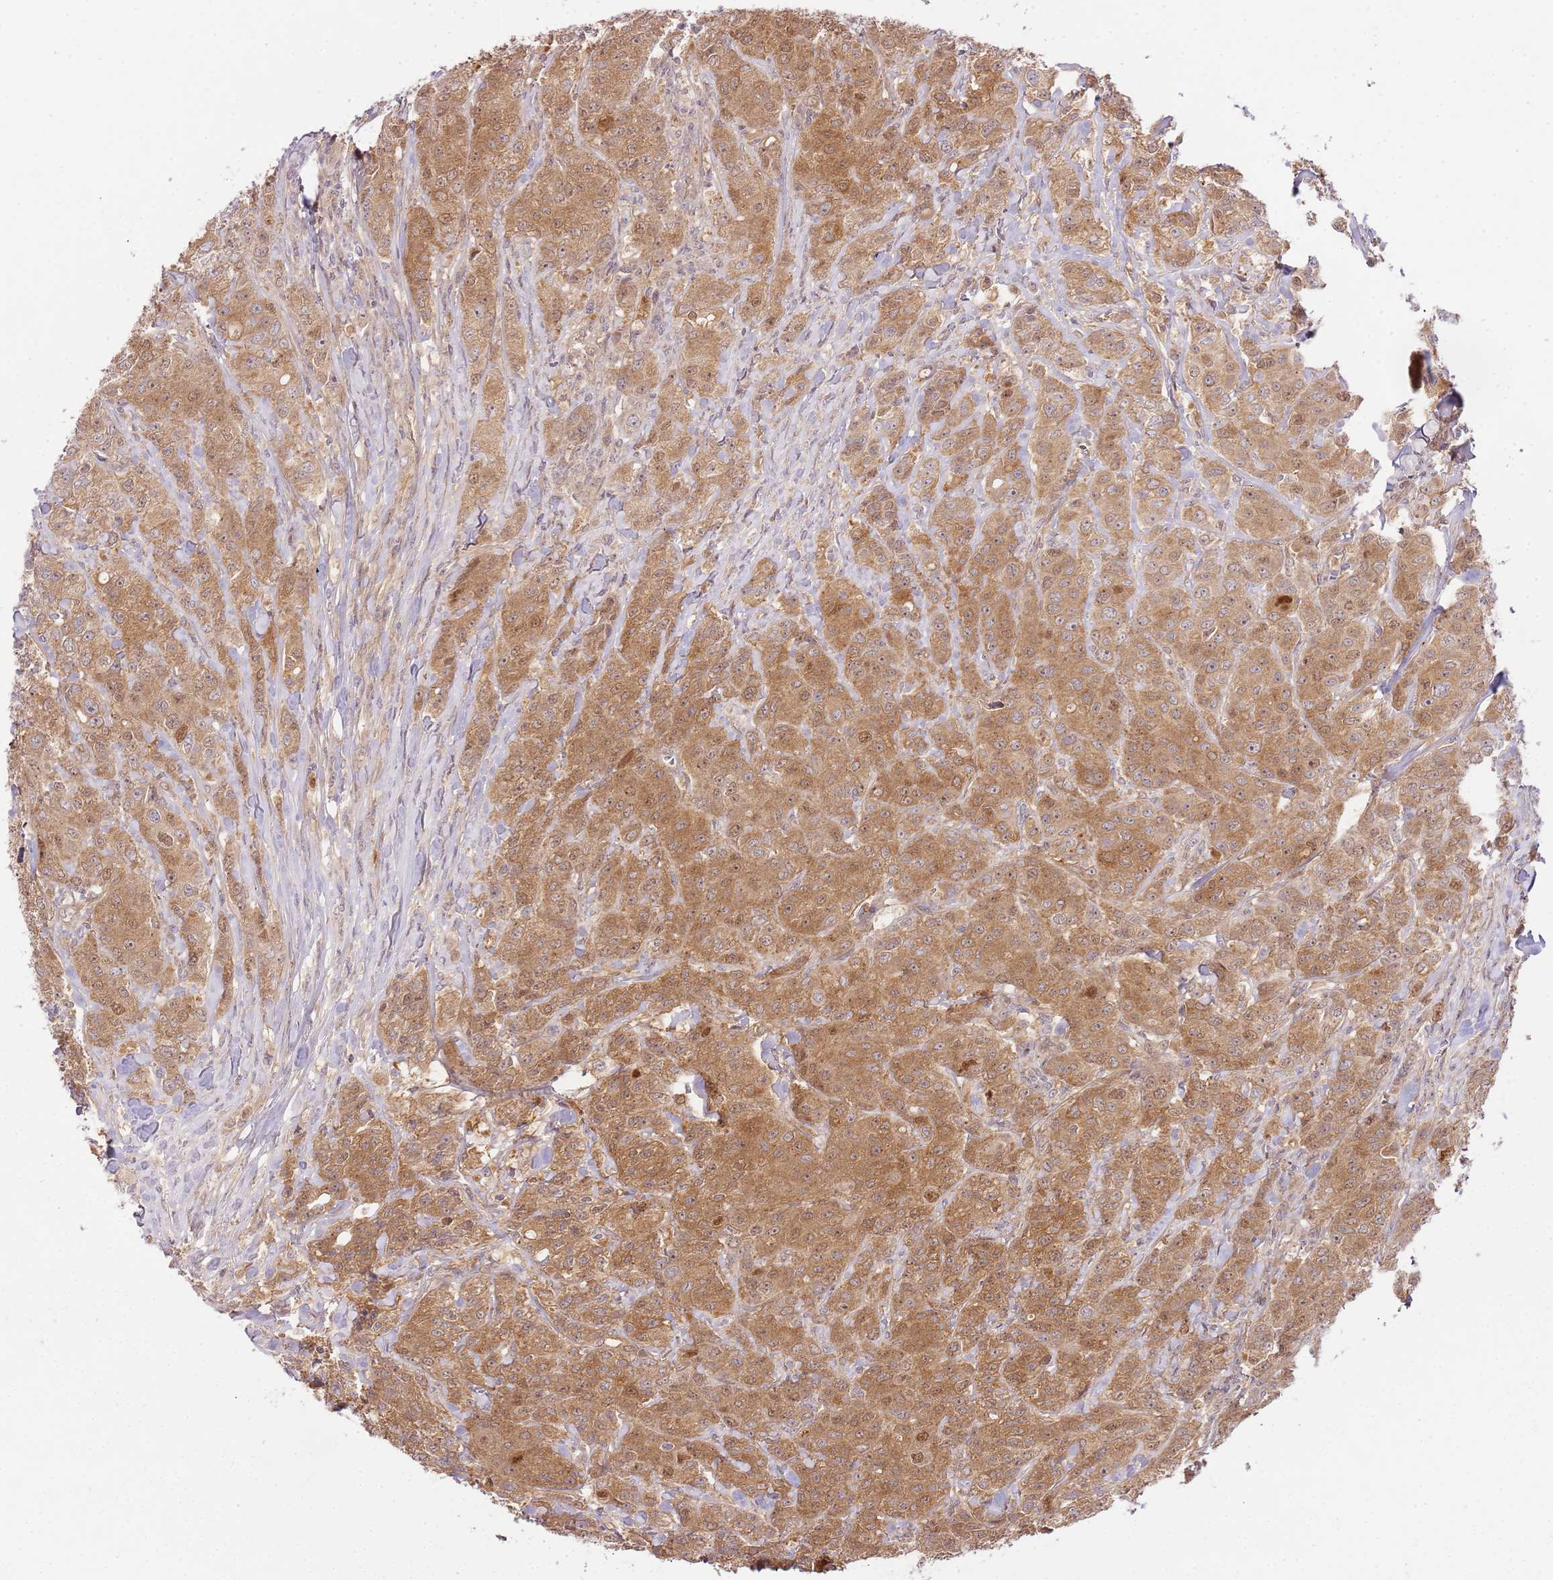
{"staining": {"intensity": "moderate", "quantity": ">75%", "location": "cytoplasmic/membranous,nuclear"}, "tissue": "breast cancer", "cell_type": "Tumor cells", "image_type": "cancer", "snomed": [{"axis": "morphology", "description": "Duct carcinoma"}, {"axis": "topography", "description": "Breast"}], "caption": "Breast cancer (infiltrating ductal carcinoma) stained with a protein marker shows moderate staining in tumor cells.", "gene": "C8G", "patient": {"sex": "female", "age": 43}}